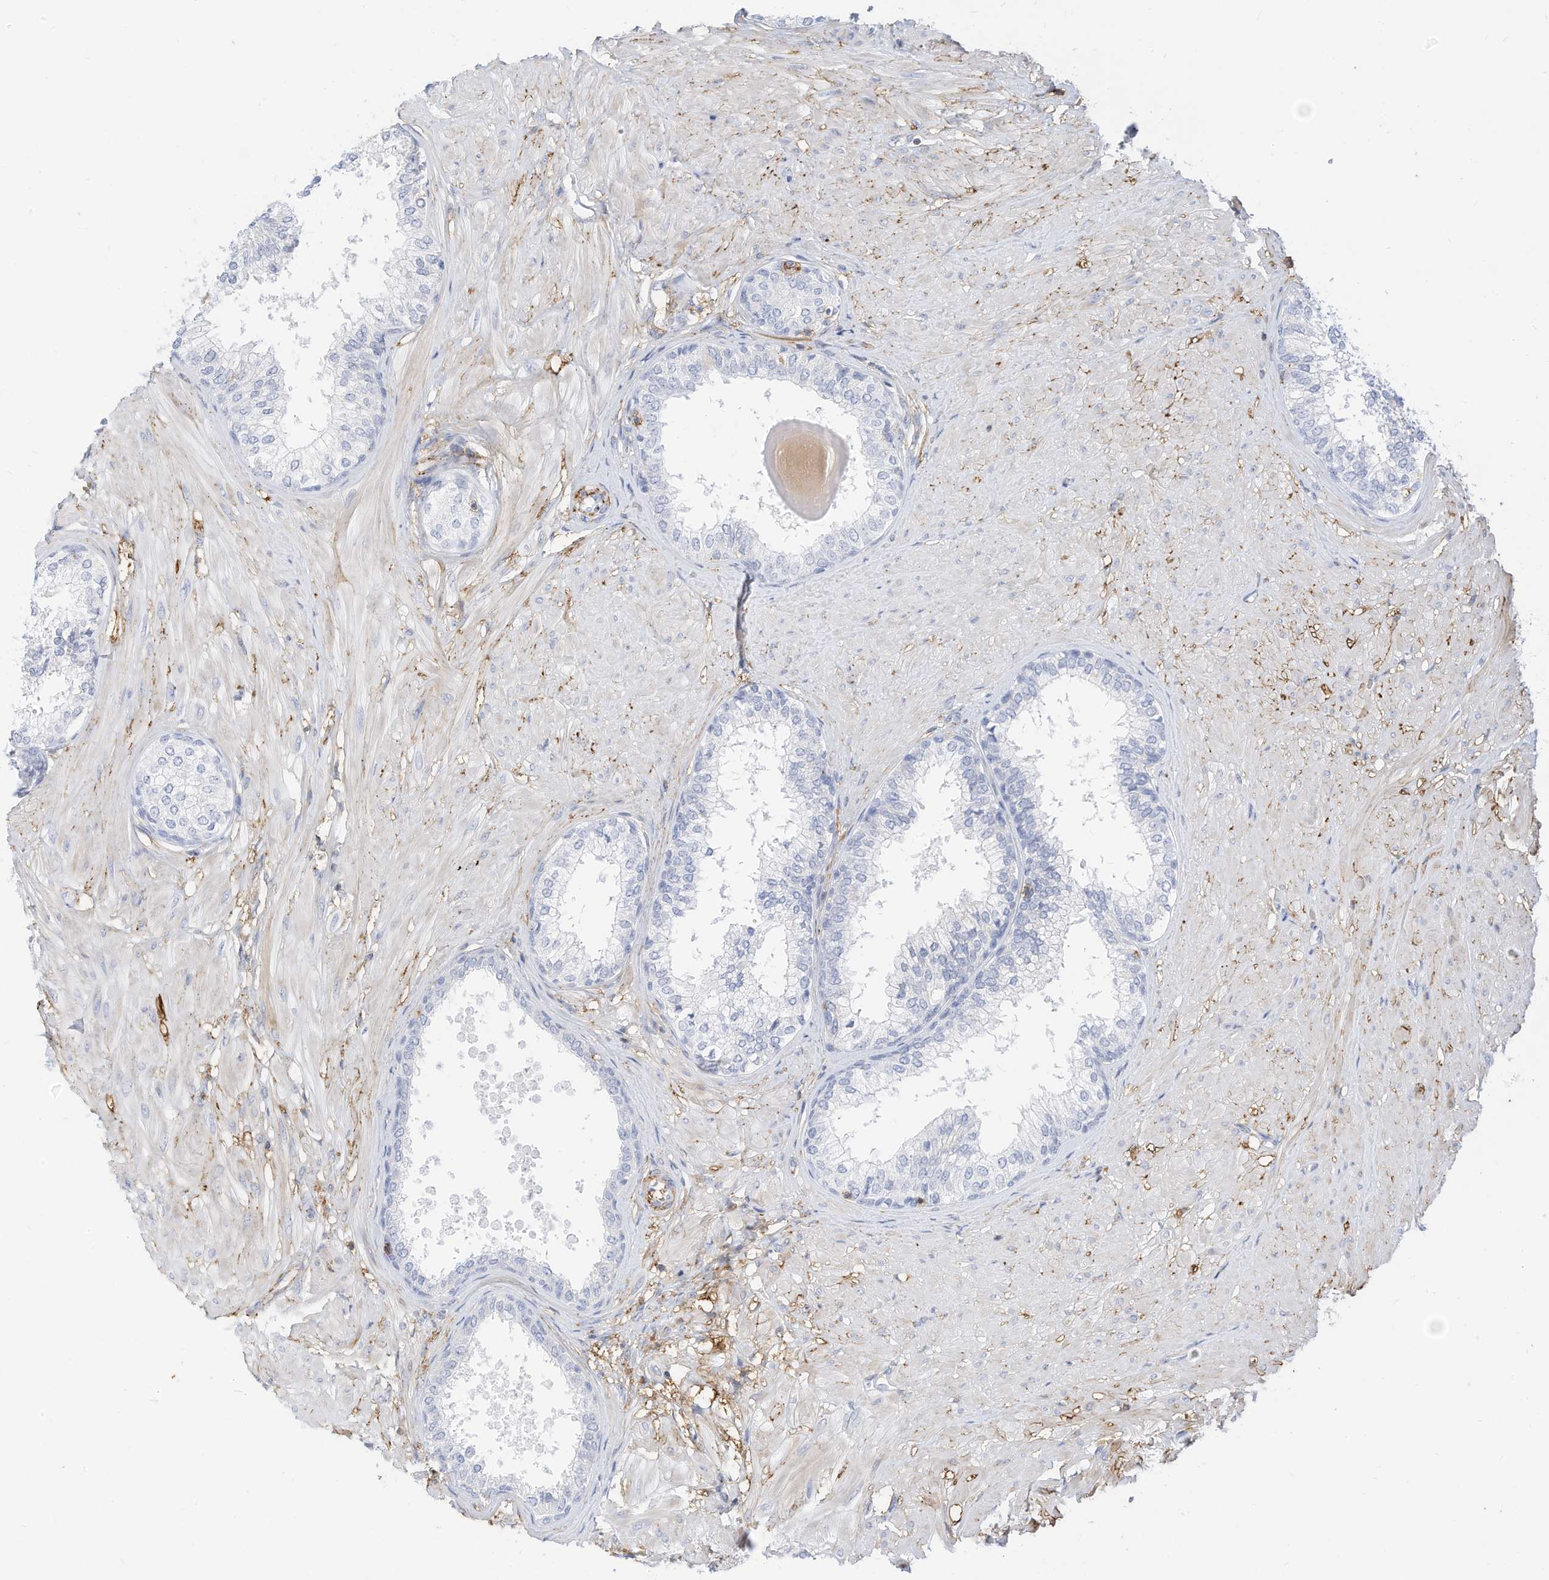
{"staining": {"intensity": "negative", "quantity": "none", "location": "none"}, "tissue": "prostate", "cell_type": "Glandular cells", "image_type": "normal", "snomed": [{"axis": "morphology", "description": "Normal tissue, NOS"}, {"axis": "topography", "description": "Prostate"}], "caption": "DAB immunohistochemical staining of unremarkable human prostate displays no significant positivity in glandular cells. (Immunohistochemistry (ihc), brightfield microscopy, high magnification).", "gene": "TXNDC9", "patient": {"sex": "male", "age": 48}}